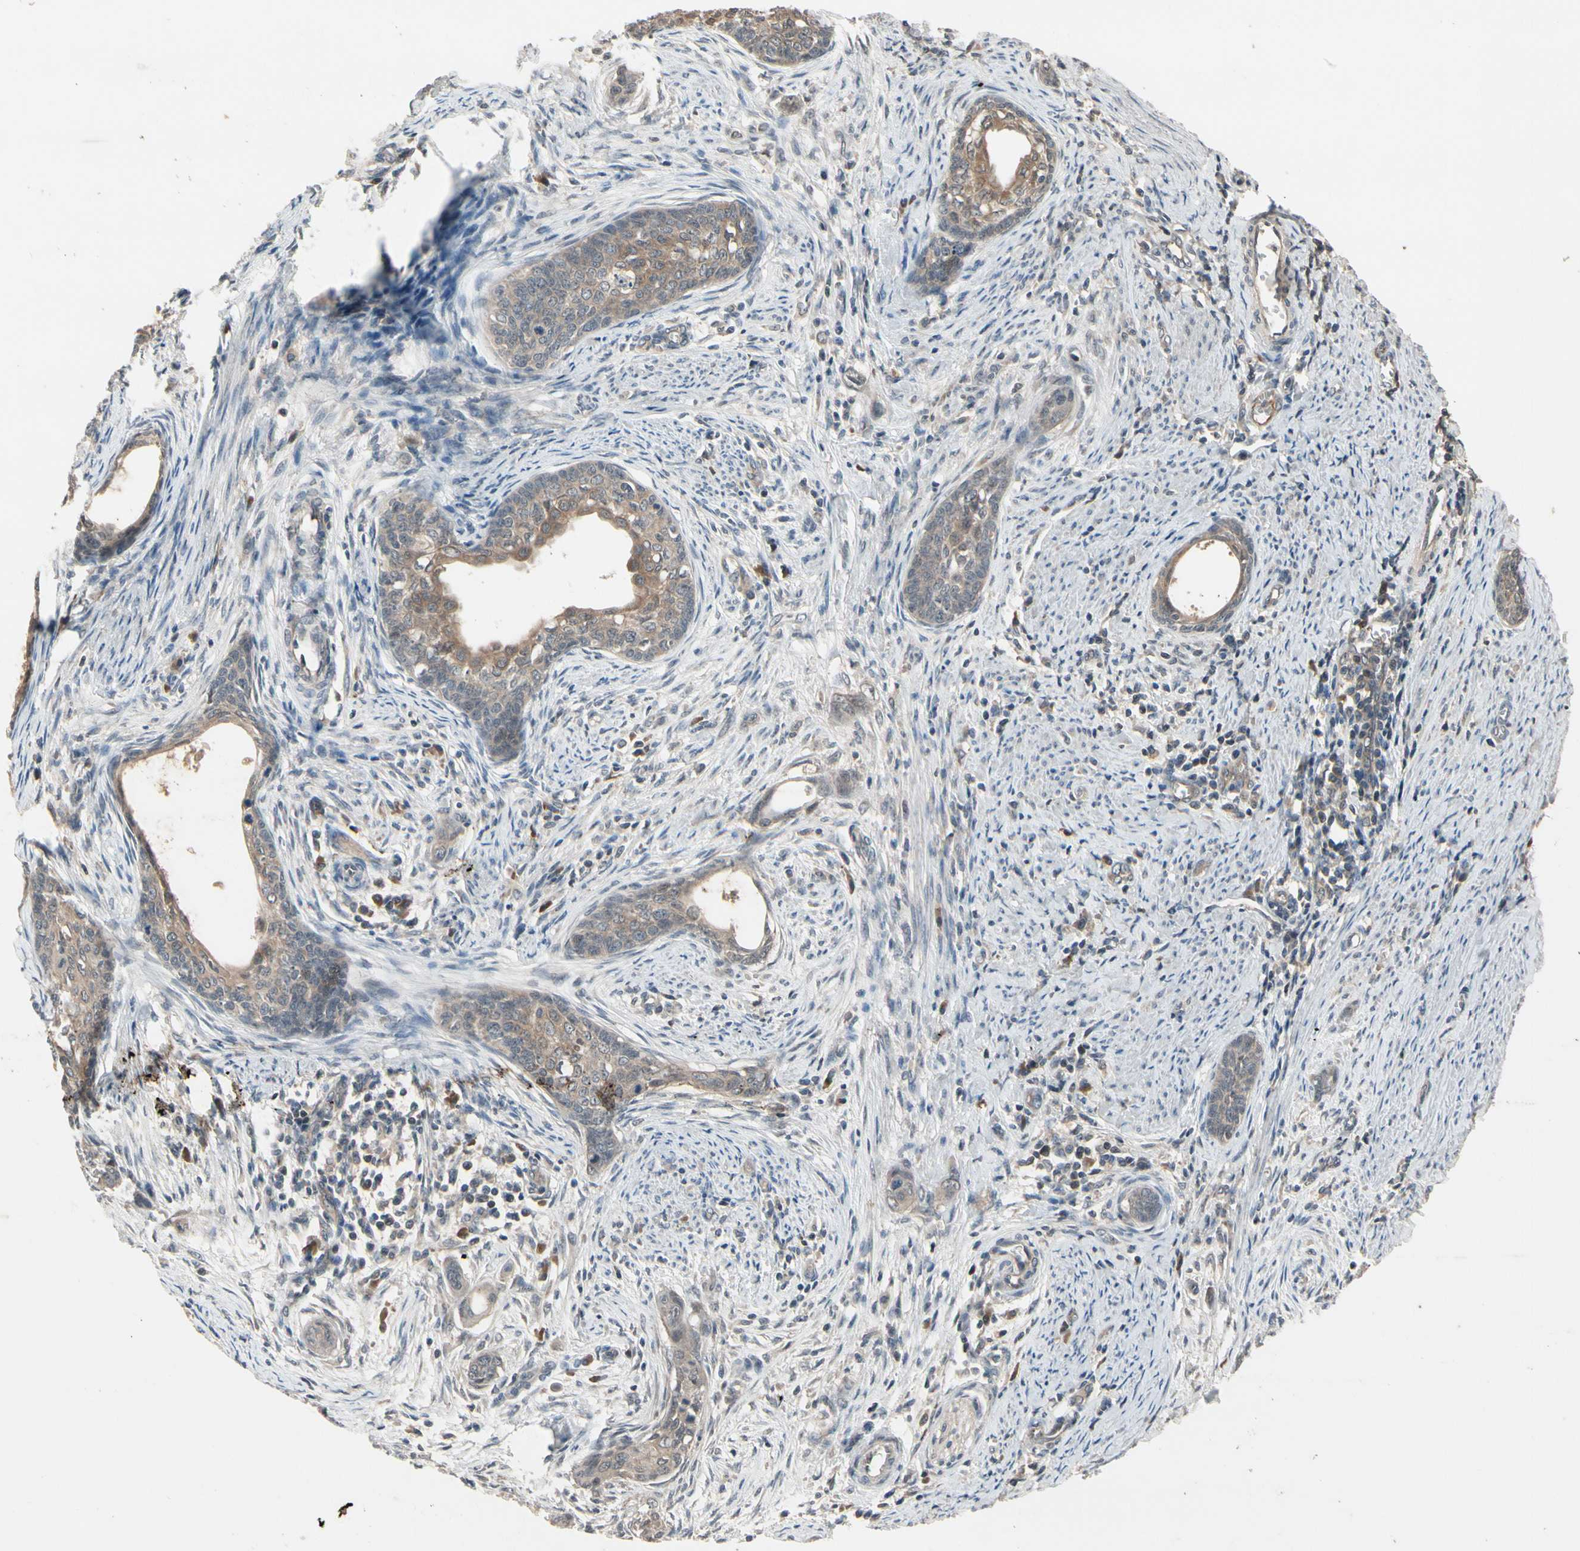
{"staining": {"intensity": "moderate", "quantity": ">75%", "location": "cytoplasmic/membranous"}, "tissue": "cervical cancer", "cell_type": "Tumor cells", "image_type": "cancer", "snomed": [{"axis": "morphology", "description": "Squamous cell carcinoma, NOS"}, {"axis": "topography", "description": "Cervix"}], "caption": "This is an image of IHC staining of squamous cell carcinoma (cervical), which shows moderate expression in the cytoplasmic/membranous of tumor cells.", "gene": "NSF", "patient": {"sex": "female", "age": 33}}